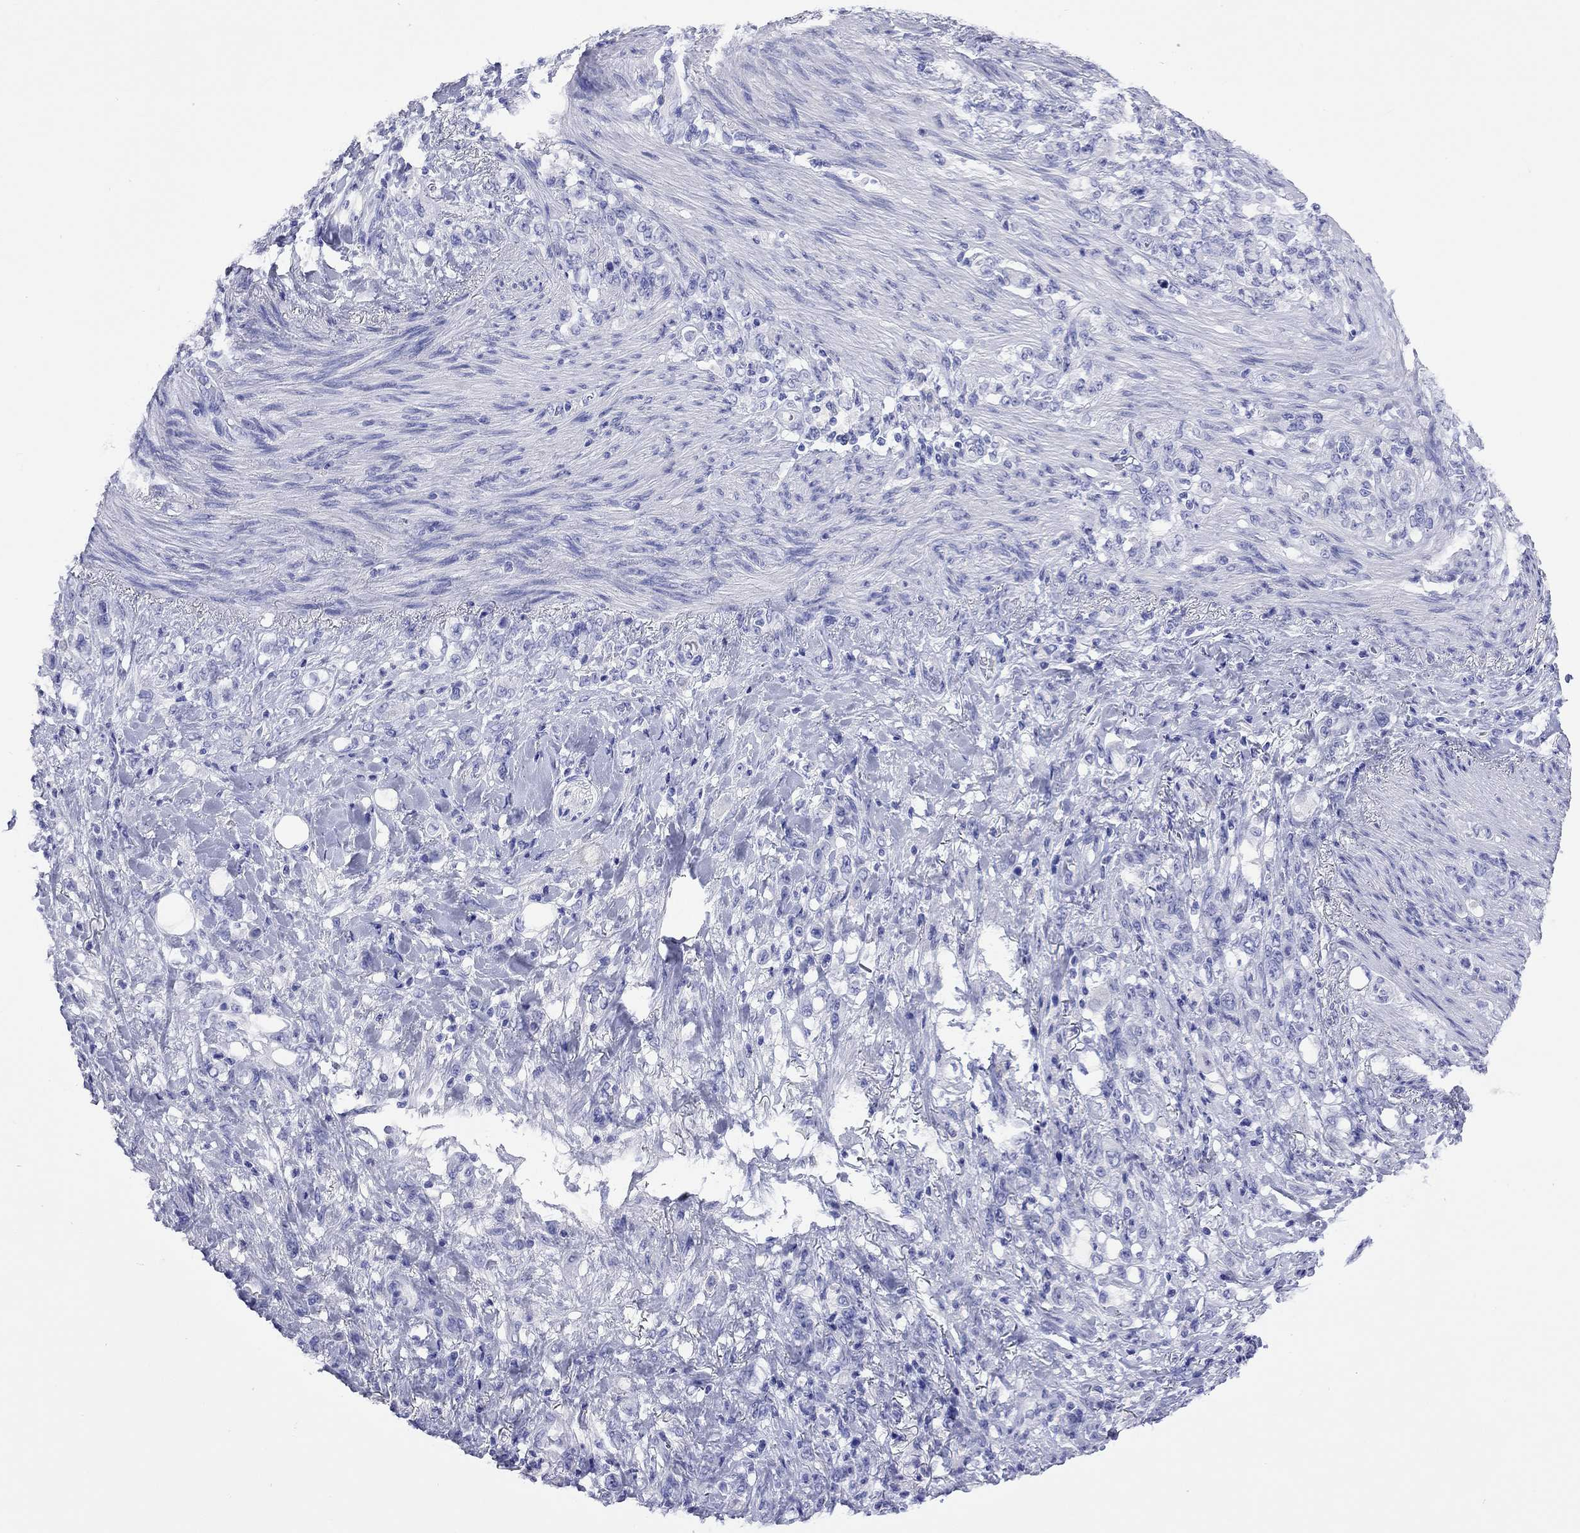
{"staining": {"intensity": "negative", "quantity": "none", "location": "none"}, "tissue": "stomach cancer", "cell_type": "Tumor cells", "image_type": "cancer", "snomed": [{"axis": "morphology", "description": "Adenocarcinoma, NOS"}, {"axis": "topography", "description": "Stomach"}], "caption": "High magnification brightfield microscopy of stomach adenocarcinoma stained with DAB (brown) and counterstained with hematoxylin (blue): tumor cells show no significant expression. (Stains: DAB (3,3'-diaminobenzidine) IHC with hematoxylin counter stain, Microscopy: brightfield microscopy at high magnification).", "gene": "FIGLA", "patient": {"sex": "female", "age": 79}}